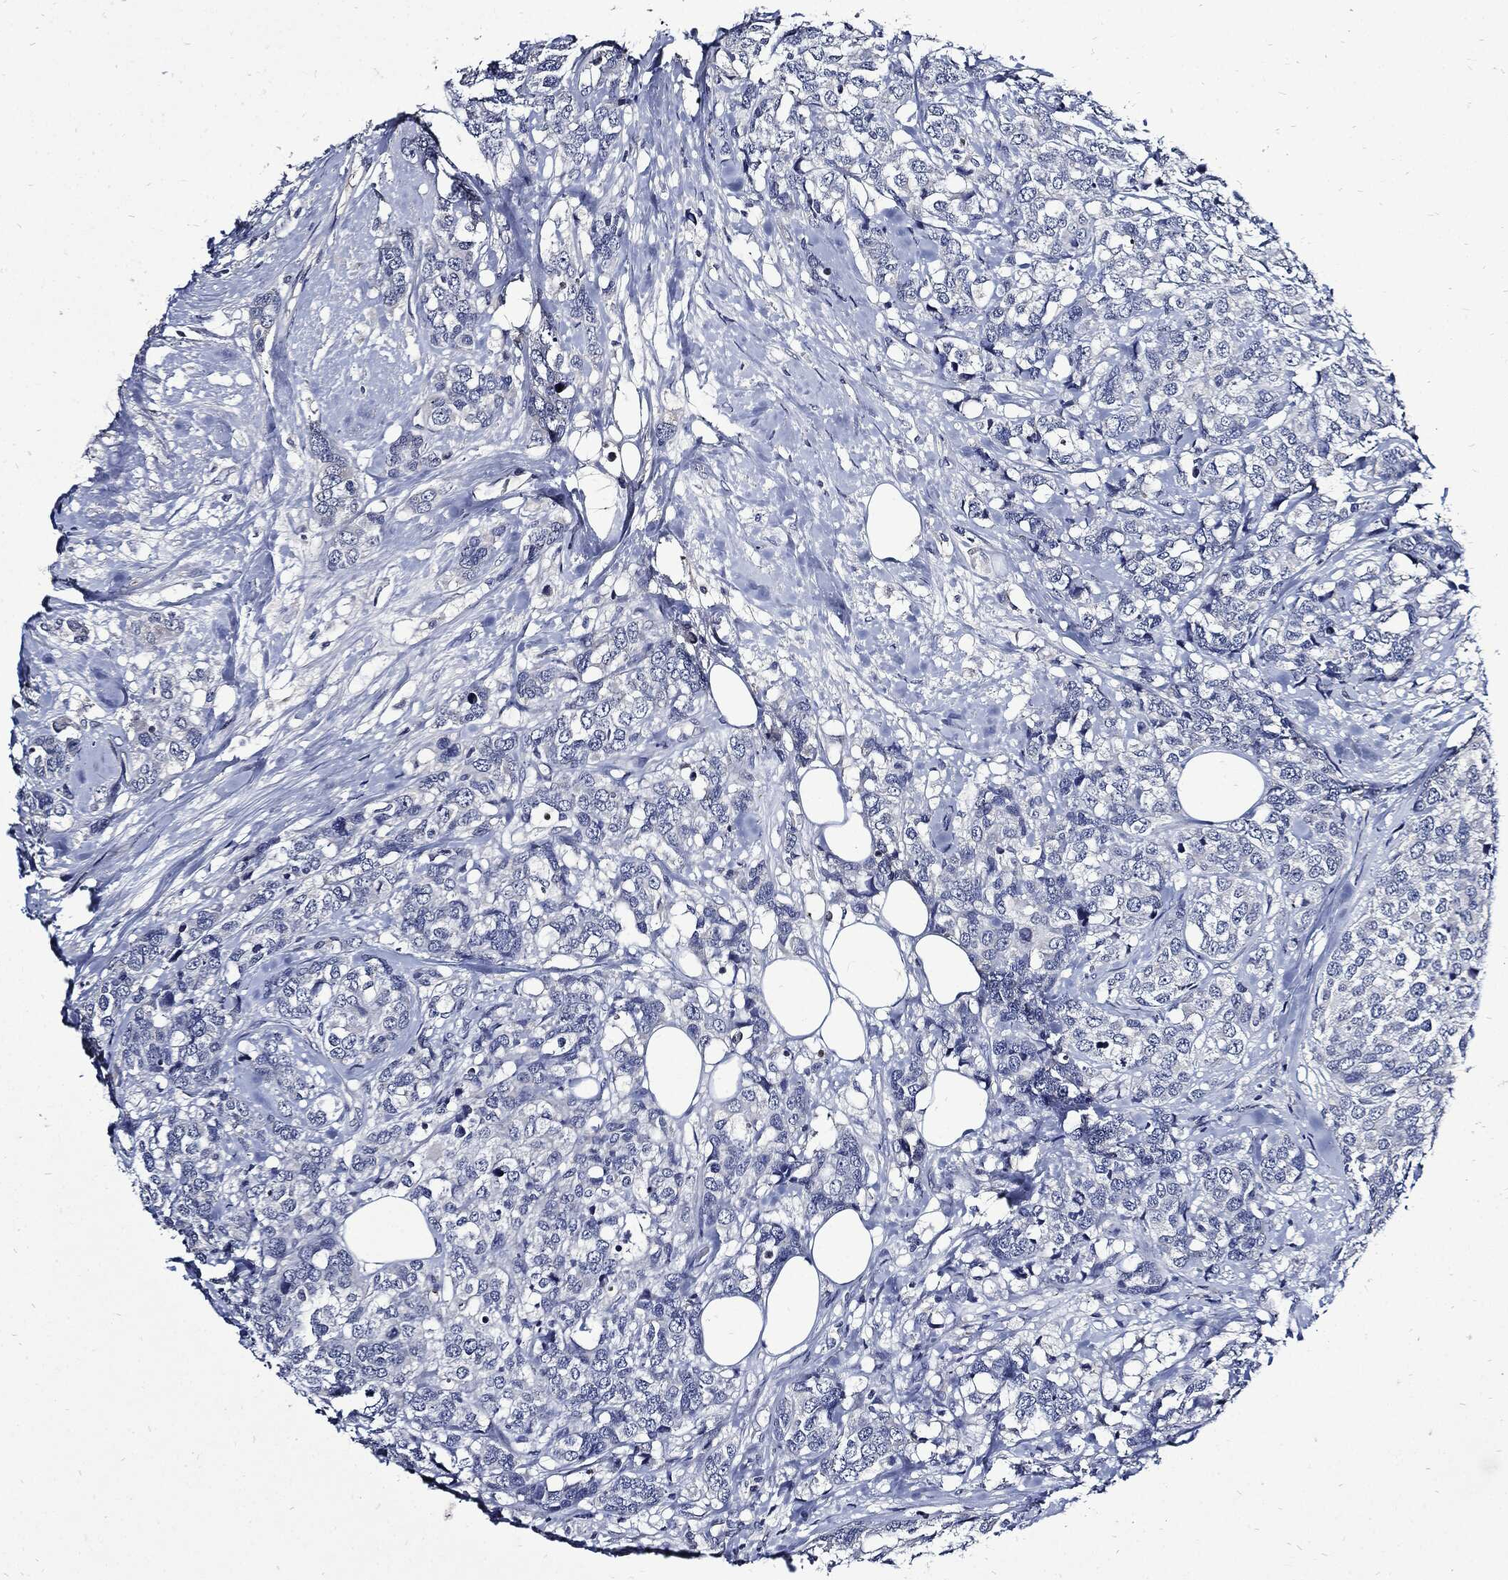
{"staining": {"intensity": "negative", "quantity": "none", "location": "none"}, "tissue": "breast cancer", "cell_type": "Tumor cells", "image_type": "cancer", "snomed": [{"axis": "morphology", "description": "Lobular carcinoma"}, {"axis": "topography", "description": "Breast"}], "caption": "Tumor cells show no significant protein staining in lobular carcinoma (breast). The staining was performed using DAB (3,3'-diaminobenzidine) to visualize the protein expression in brown, while the nuclei were stained in blue with hematoxylin (Magnification: 20x).", "gene": "CPE", "patient": {"sex": "female", "age": 59}}